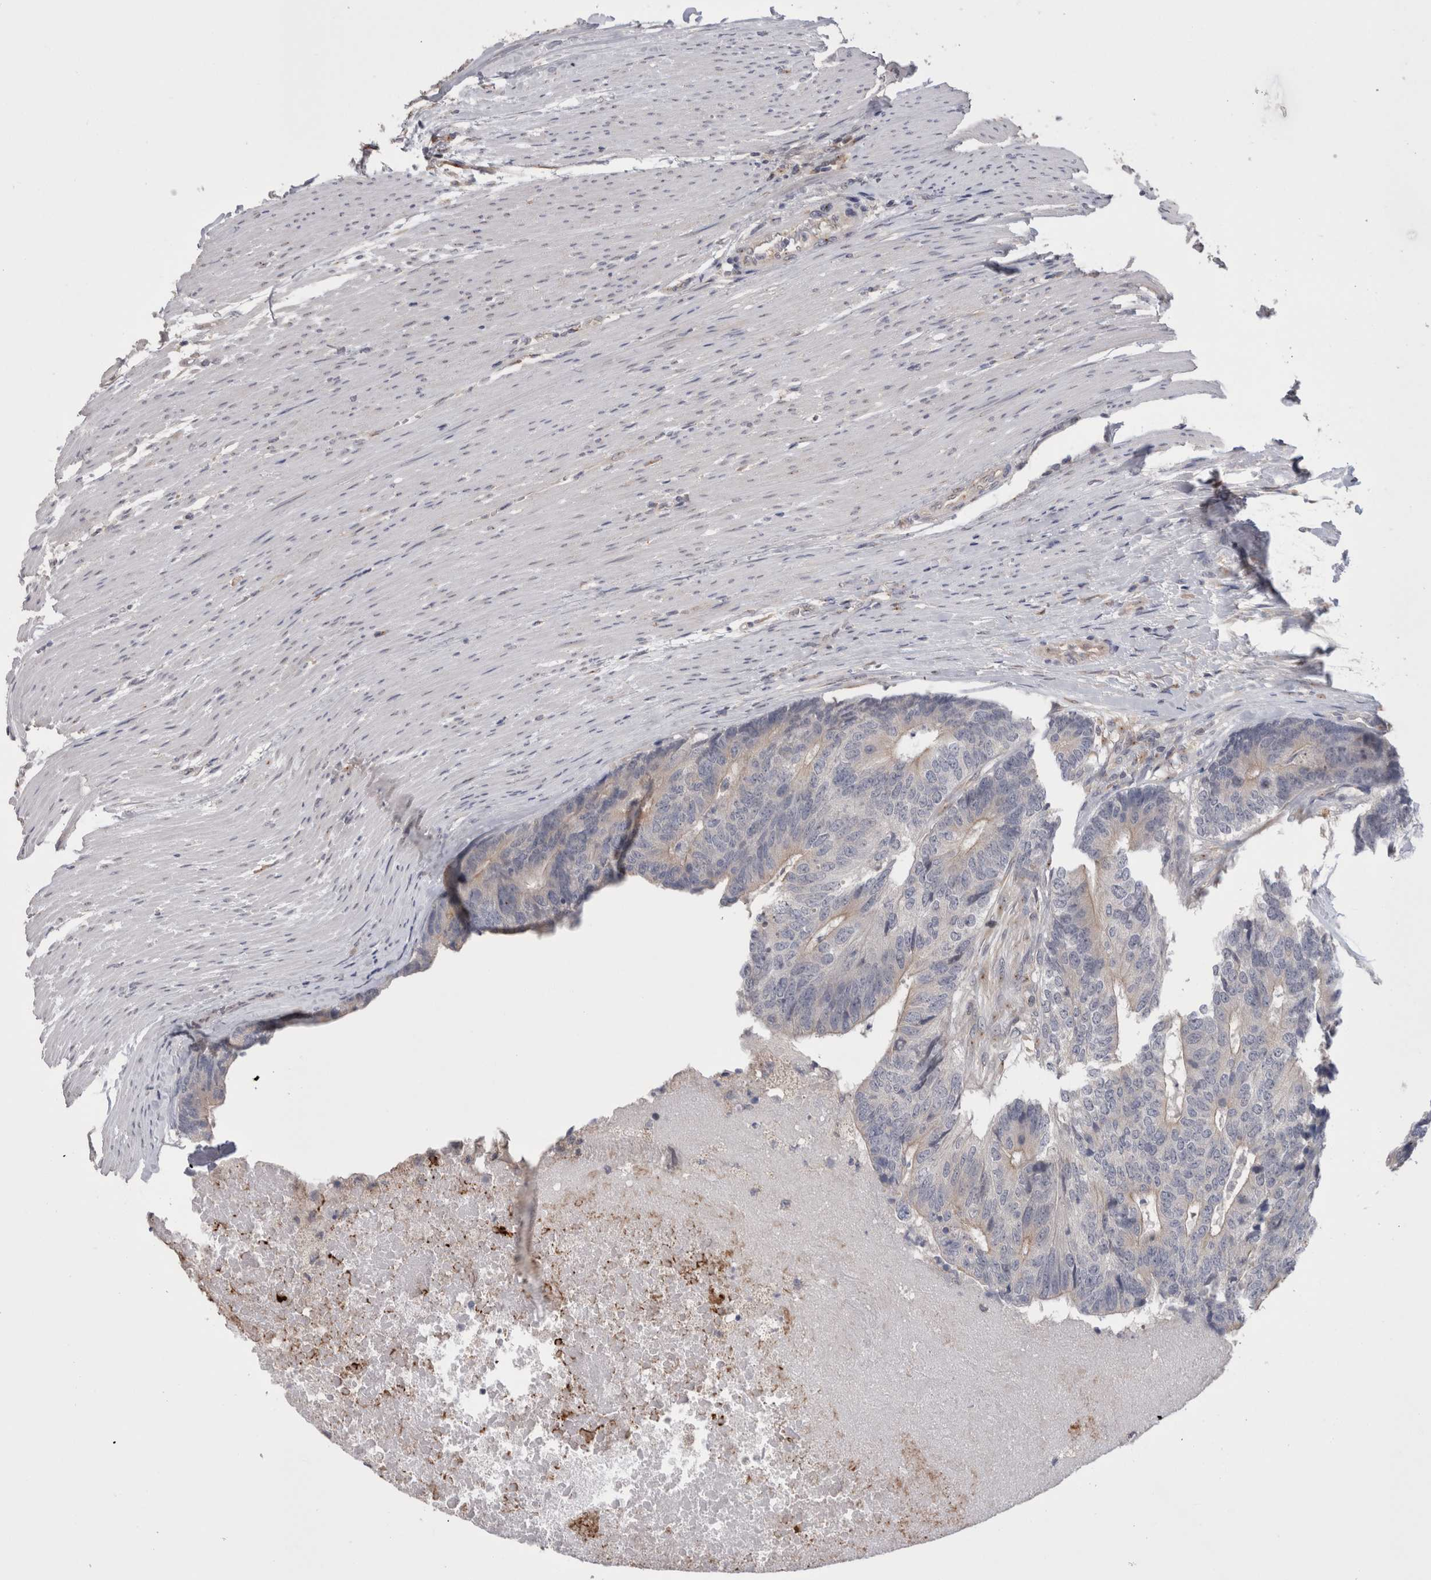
{"staining": {"intensity": "weak", "quantity": "25%-75%", "location": "cytoplasmic/membranous"}, "tissue": "colorectal cancer", "cell_type": "Tumor cells", "image_type": "cancer", "snomed": [{"axis": "morphology", "description": "Adenocarcinoma, NOS"}, {"axis": "topography", "description": "Colon"}], "caption": "Immunohistochemical staining of colorectal cancer shows low levels of weak cytoplasmic/membranous protein expression in about 25%-75% of tumor cells.", "gene": "DCTN6", "patient": {"sex": "female", "age": 67}}